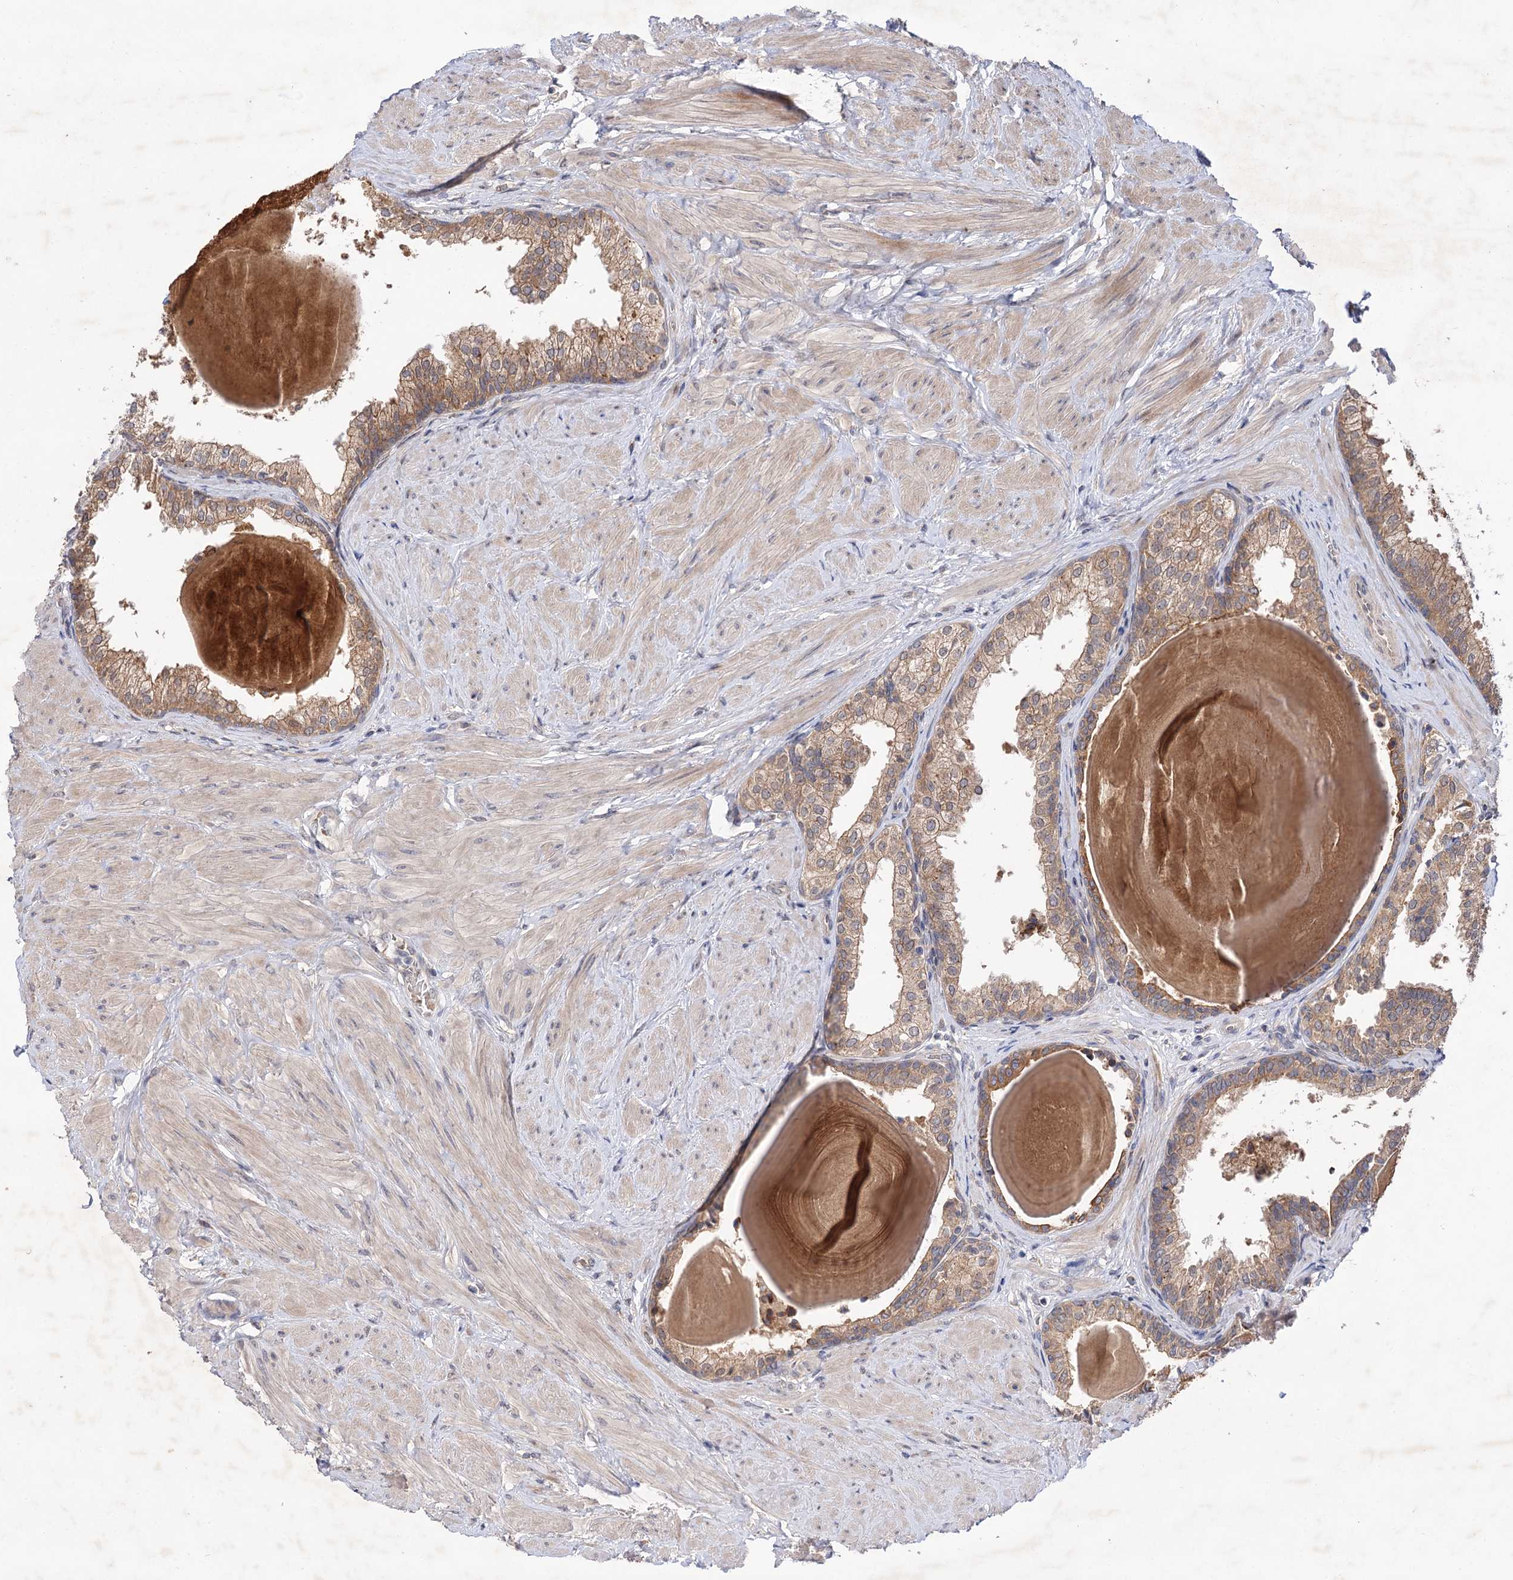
{"staining": {"intensity": "moderate", "quantity": "25%-75%", "location": "cytoplasmic/membranous"}, "tissue": "prostate", "cell_type": "Glandular cells", "image_type": "normal", "snomed": [{"axis": "morphology", "description": "Normal tissue, NOS"}, {"axis": "topography", "description": "Prostate"}], "caption": "The photomicrograph reveals a brown stain indicating the presence of a protein in the cytoplasmic/membranous of glandular cells in prostate.", "gene": "FBXW8", "patient": {"sex": "male", "age": 48}}